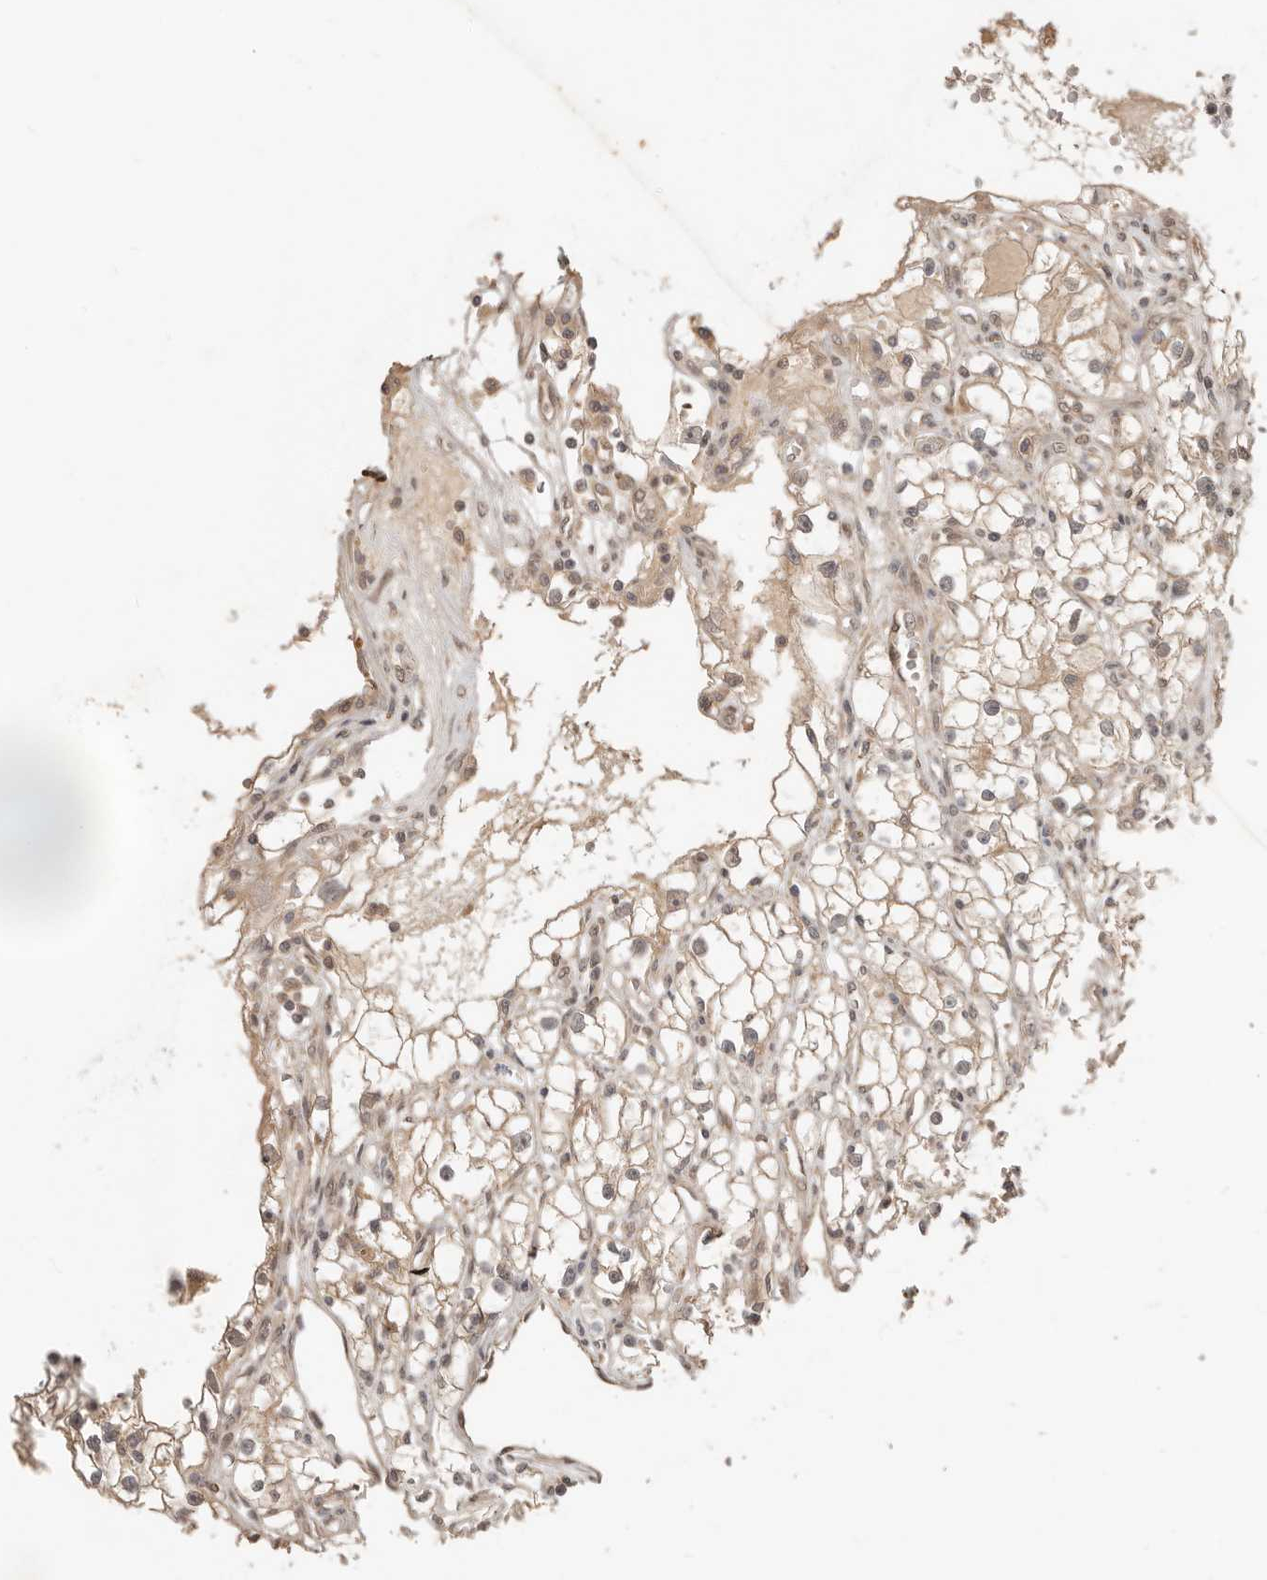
{"staining": {"intensity": "weak", "quantity": ">75%", "location": "cytoplasmic/membranous"}, "tissue": "renal cancer", "cell_type": "Tumor cells", "image_type": "cancer", "snomed": [{"axis": "morphology", "description": "Adenocarcinoma, NOS"}, {"axis": "topography", "description": "Kidney"}], "caption": "The immunohistochemical stain labels weak cytoplasmic/membranous positivity in tumor cells of renal cancer tissue. (DAB IHC, brown staining for protein, blue staining for nuclei).", "gene": "MTFR2", "patient": {"sex": "male", "age": 56}}